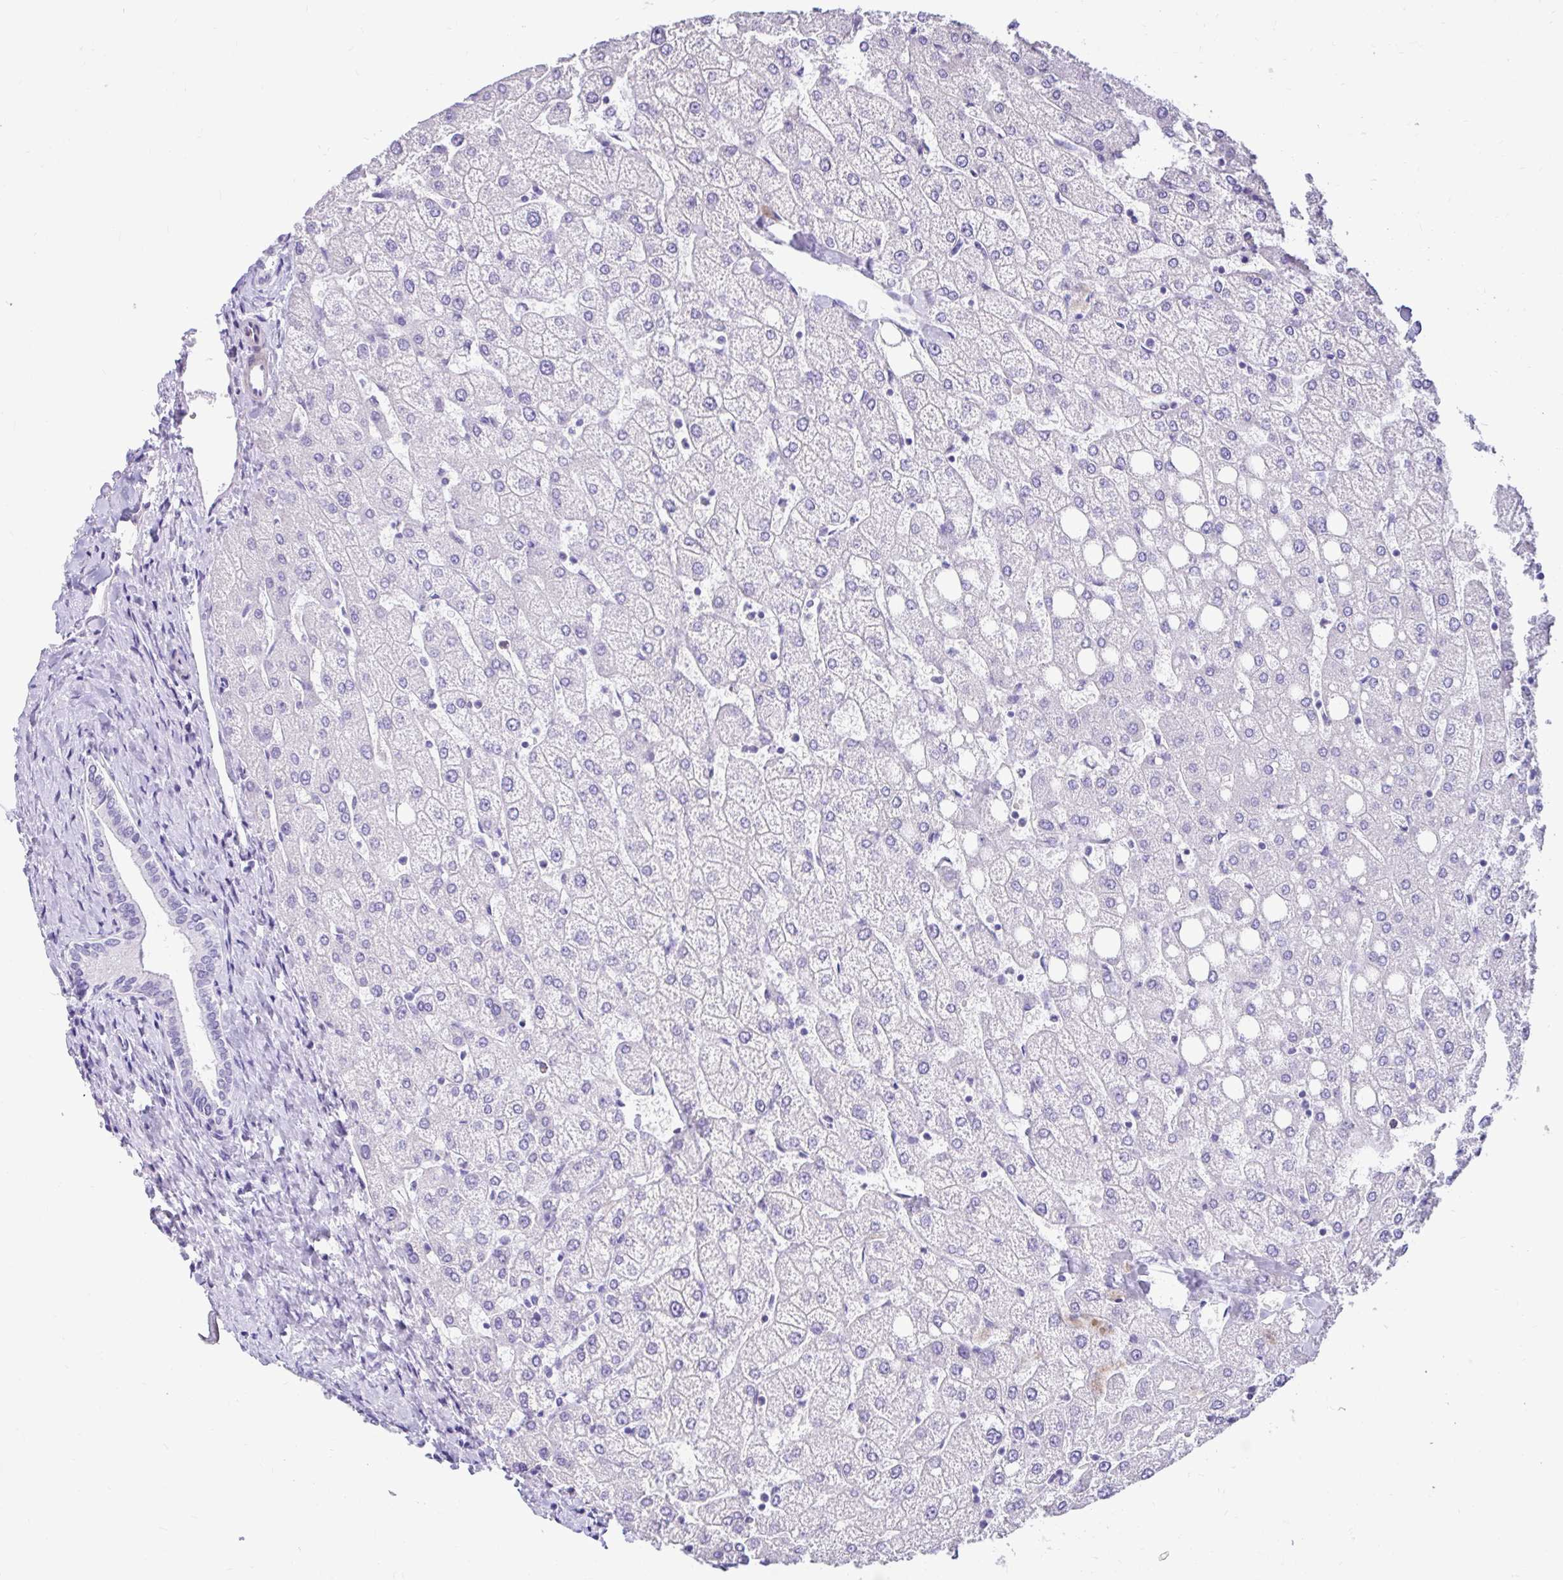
{"staining": {"intensity": "negative", "quantity": "none", "location": "none"}, "tissue": "liver", "cell_type": "Cholangiocytes", "image_type": "normal", "snomed": [{"axis": "morphology", "description": "Normal tissue, NOS"}, {"axis": "topography", "description": "Liver"}], "caption": "Immunohistochemistry (IHC) photomicrograph of unremarkable liver: human liver stained with DAB (3,3'-diaminobenzidine) demonstrates no significant protein expression in cholangiocytes.", "gene": "NHLH2", "patient": {"sex": "female", "age": 54}}